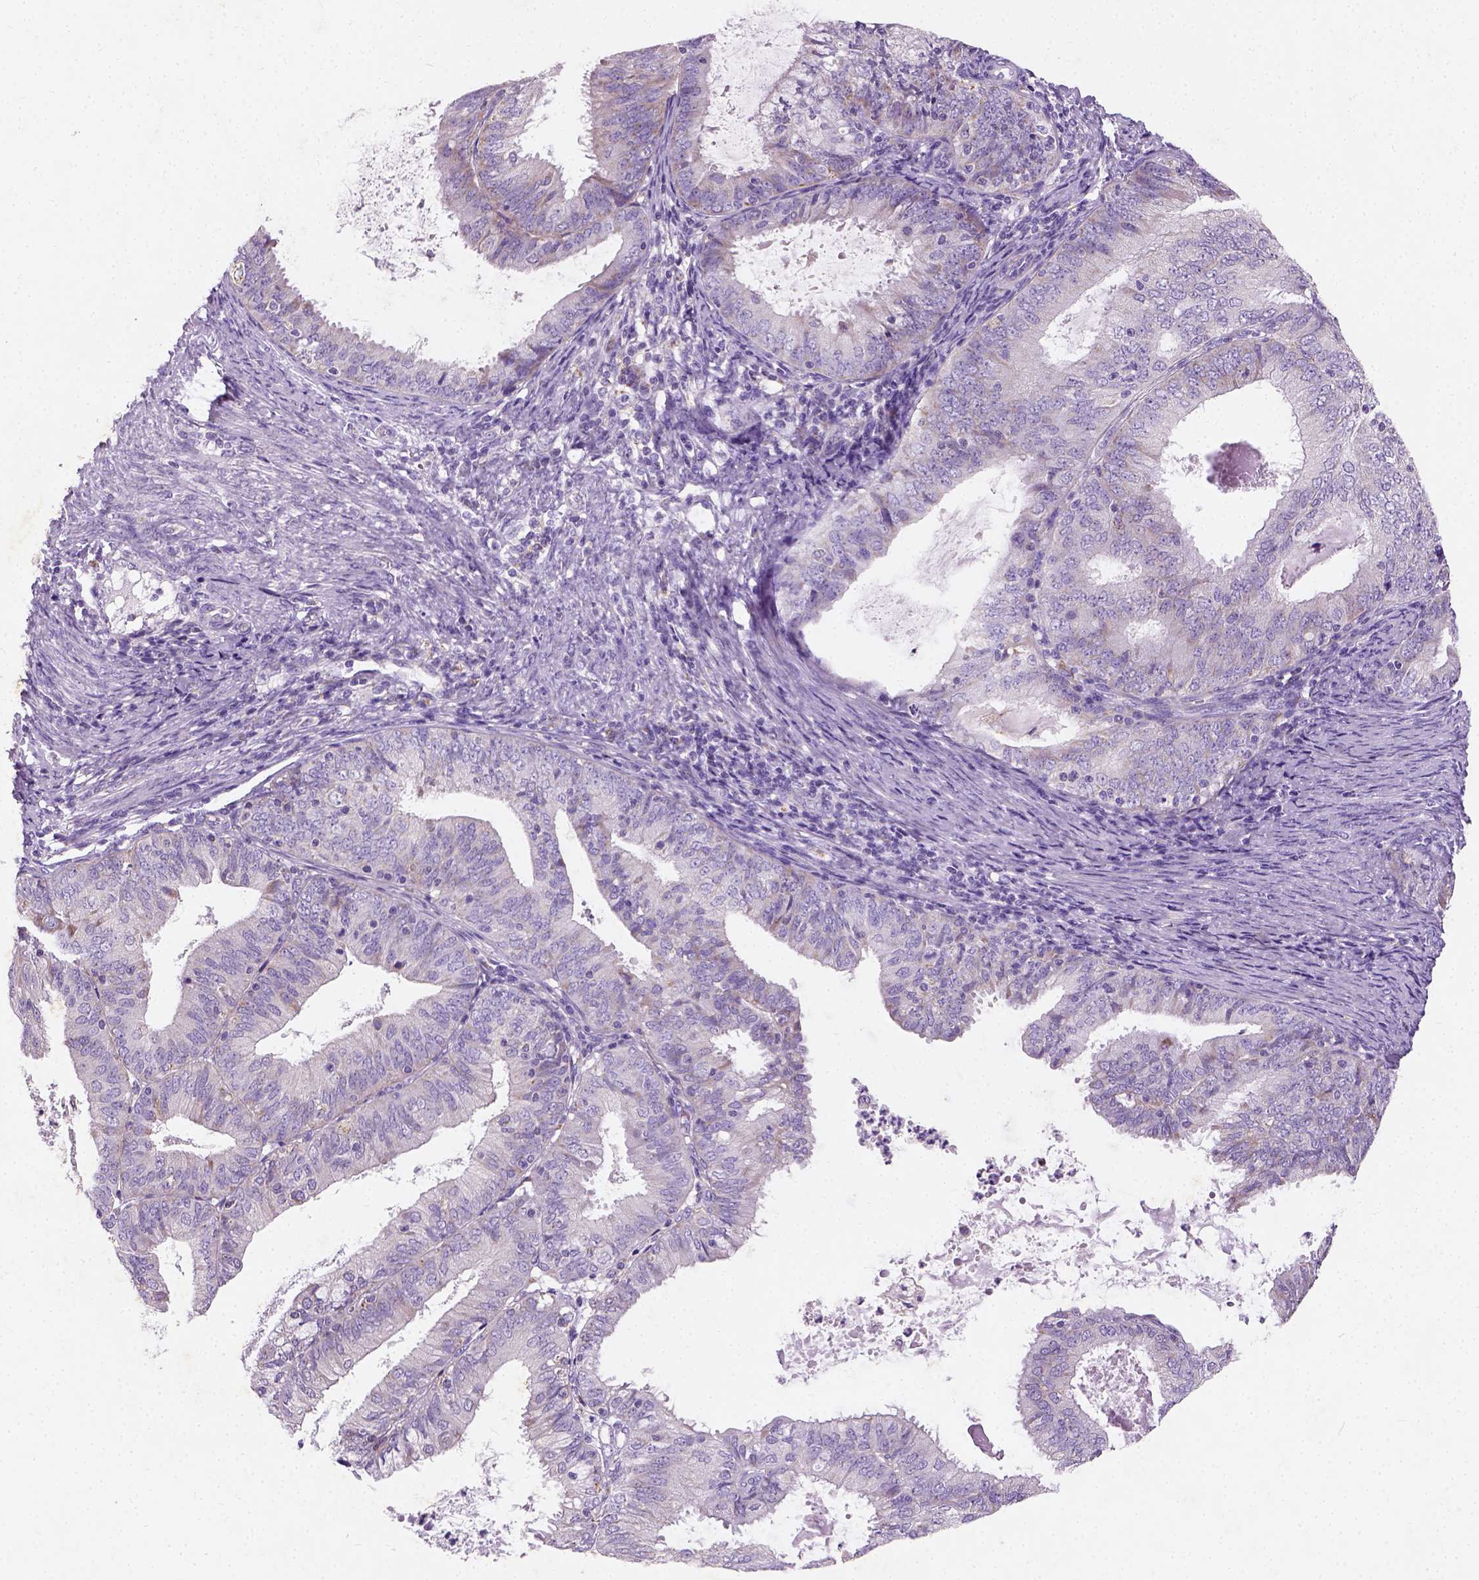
{"staining": {"intensity": "negative", "quantity": "none", "location": "none"}, "tissue": "endometrial cancer", "cell_type": "Tumor cells", "image_type": "cancer", "snomed": [{"axis": "morphology", "description": "Adenocarcinoma, NOS"}, {"axis": "topography", "description": "Endometrium"}], "caption": "A photomicrograph of endometrial cancer stained for a protein shows no brown staining in tumor cells.", "gene": "CHODL", "patient": {"sex": "female", "age": 57}}